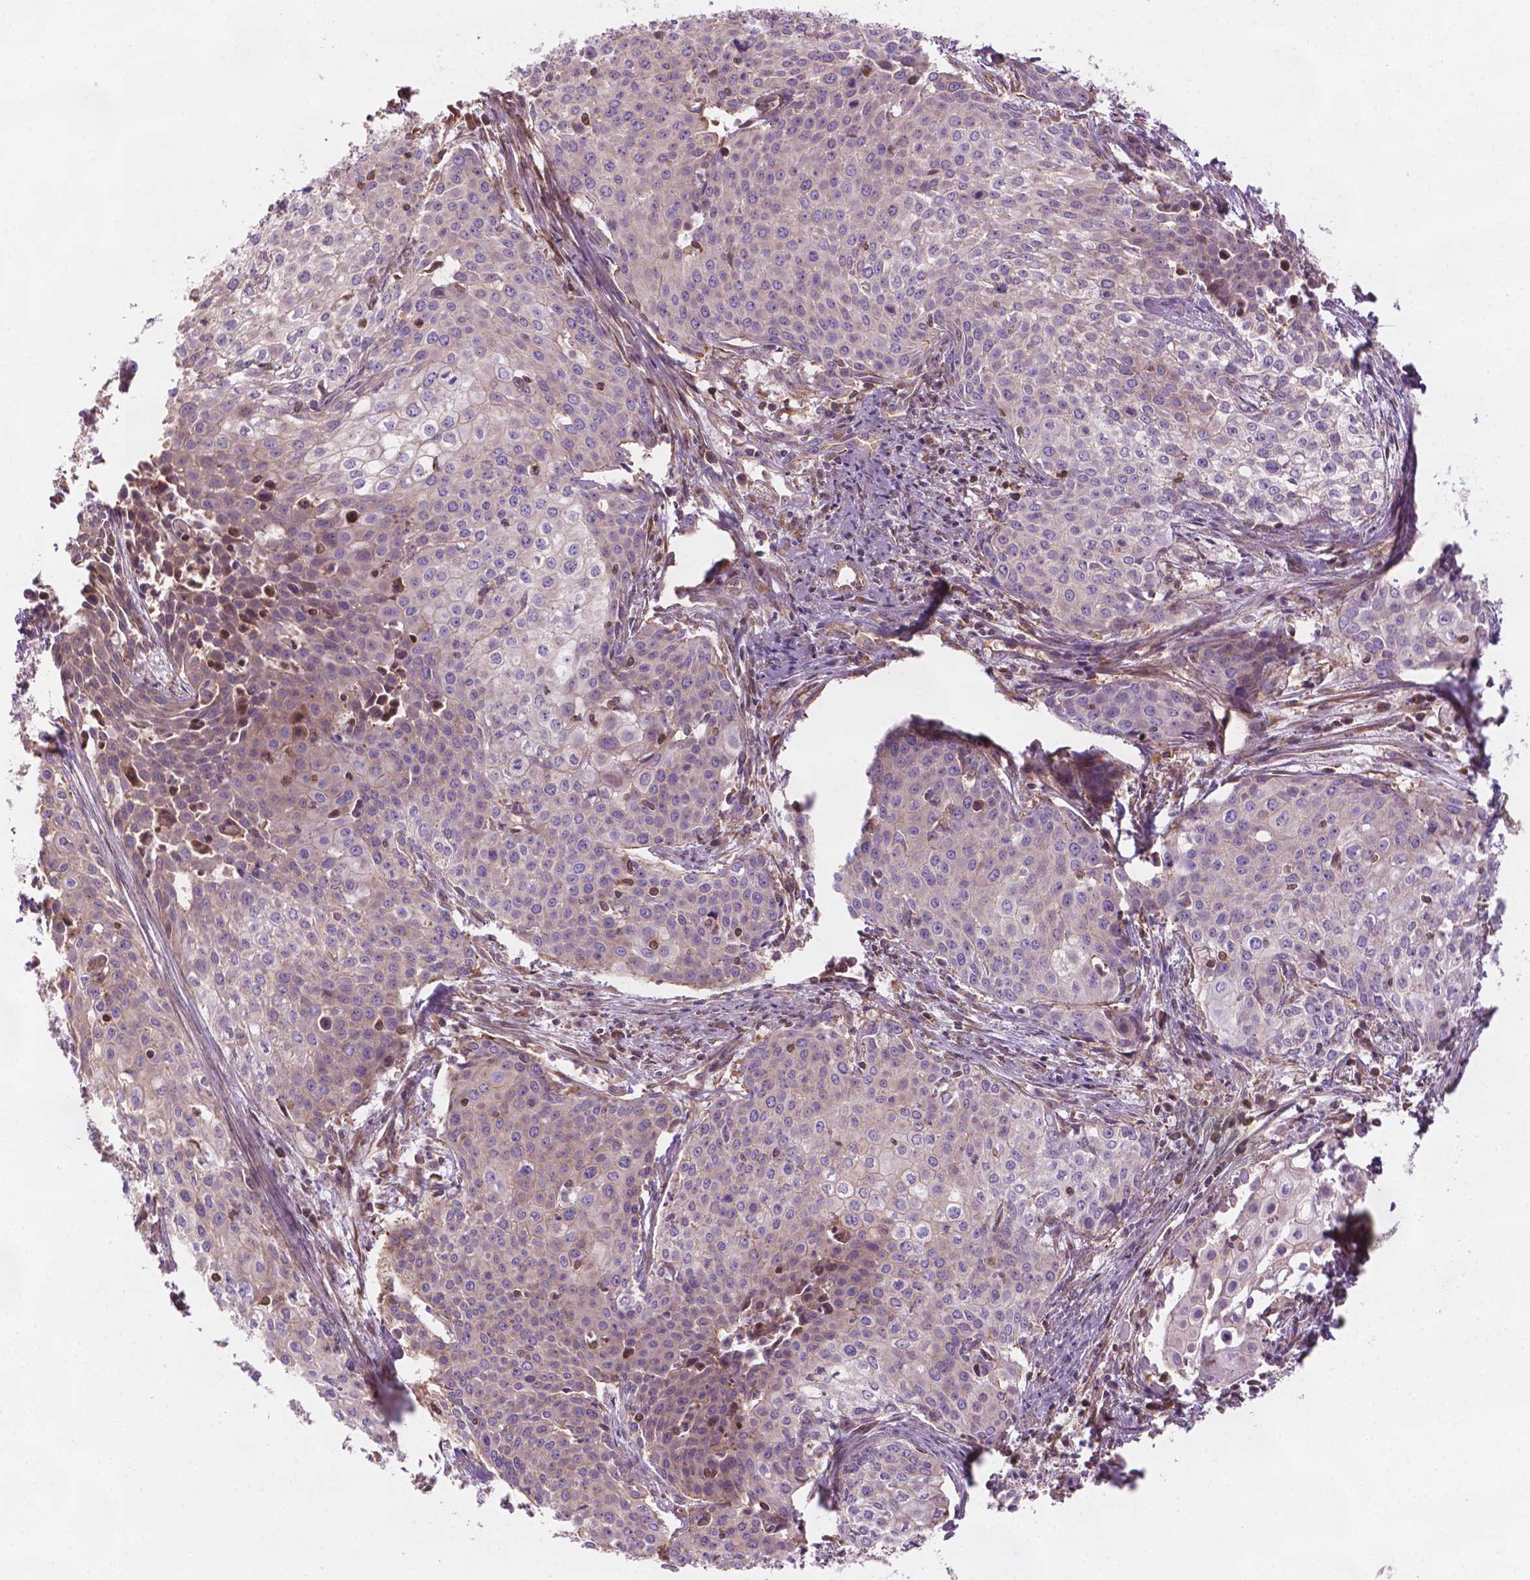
{"staining": {"intensity": "negative", "quantity": "none", "location": "none"}, "tissue": "cervical cancer", "cell_type": "Tumor cells", "image_type": "cancer", "snomed": [{"axis": "morphology", "description": "Squamous cell carcinoma, NOS"}, {"axis": "topography", "description": "Cervix"}], "caption": "Immunohistochemistry micrograph of neoplastic tissue: human cervical squamous cell carcinoma stained with DAB reveals no significant protein staining in tumor cells.", "gene": "SURF4", "patient": {"sex": "female", "age": 39}}